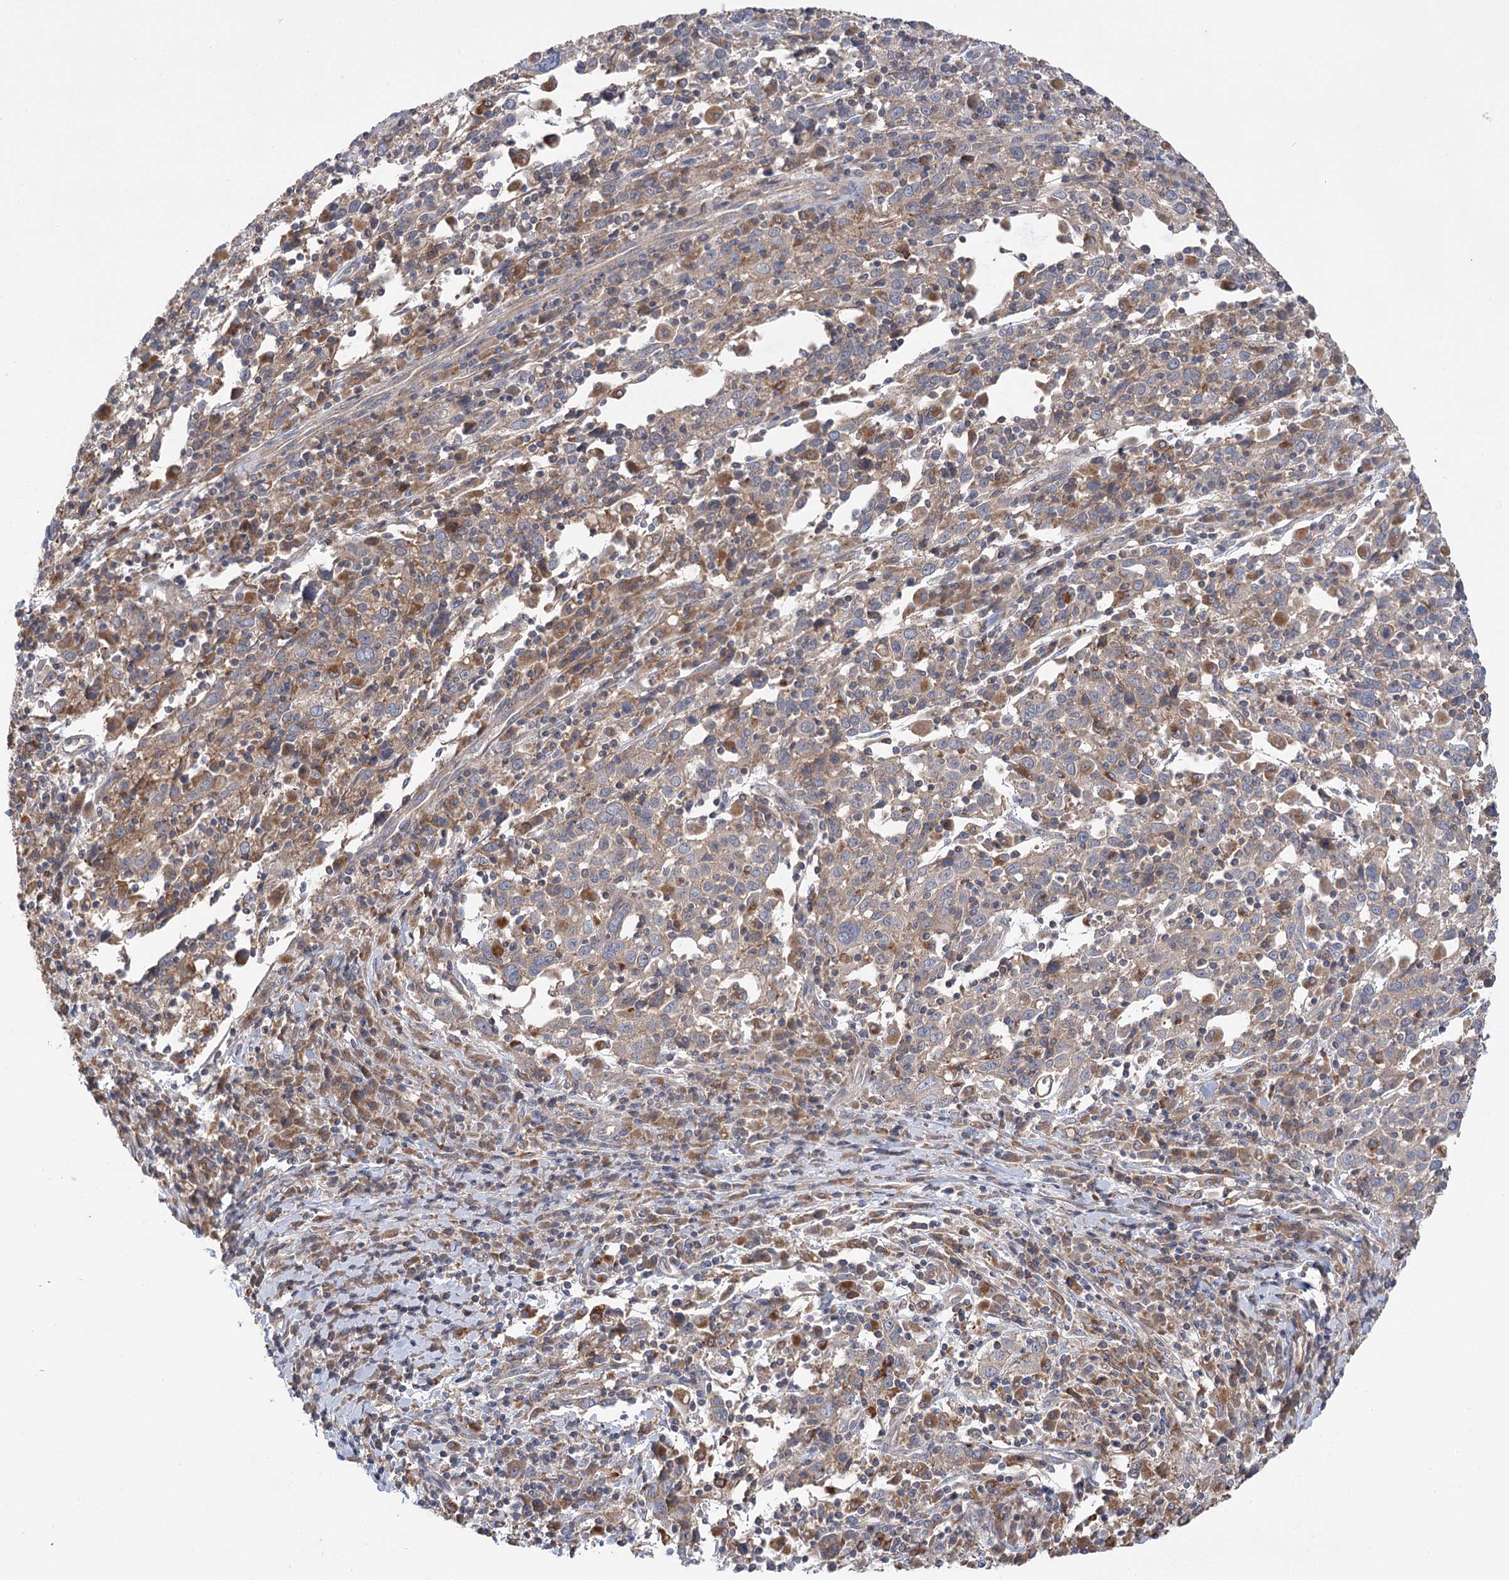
{"staining": {"intensity": "weak", "quantity": "<25%", "location": "cytoplasmic/membranous"}, "tissue": "cervical cancer", "cell_type": "Tumor cells", "image_type": "cancer", "snomed": [{"axis": "morphology", "description": "Squamous cell carcinoma, NOS"}, {"axis": "topography", "description": "Cervix"}], "caption": "Immunohistochemistry of human cervical cancer (squamous cell carcinoma) exhibits no staining in tumor cells.", "gene": "VPS37B", "patient": {"sex": "female", "age": 46}}